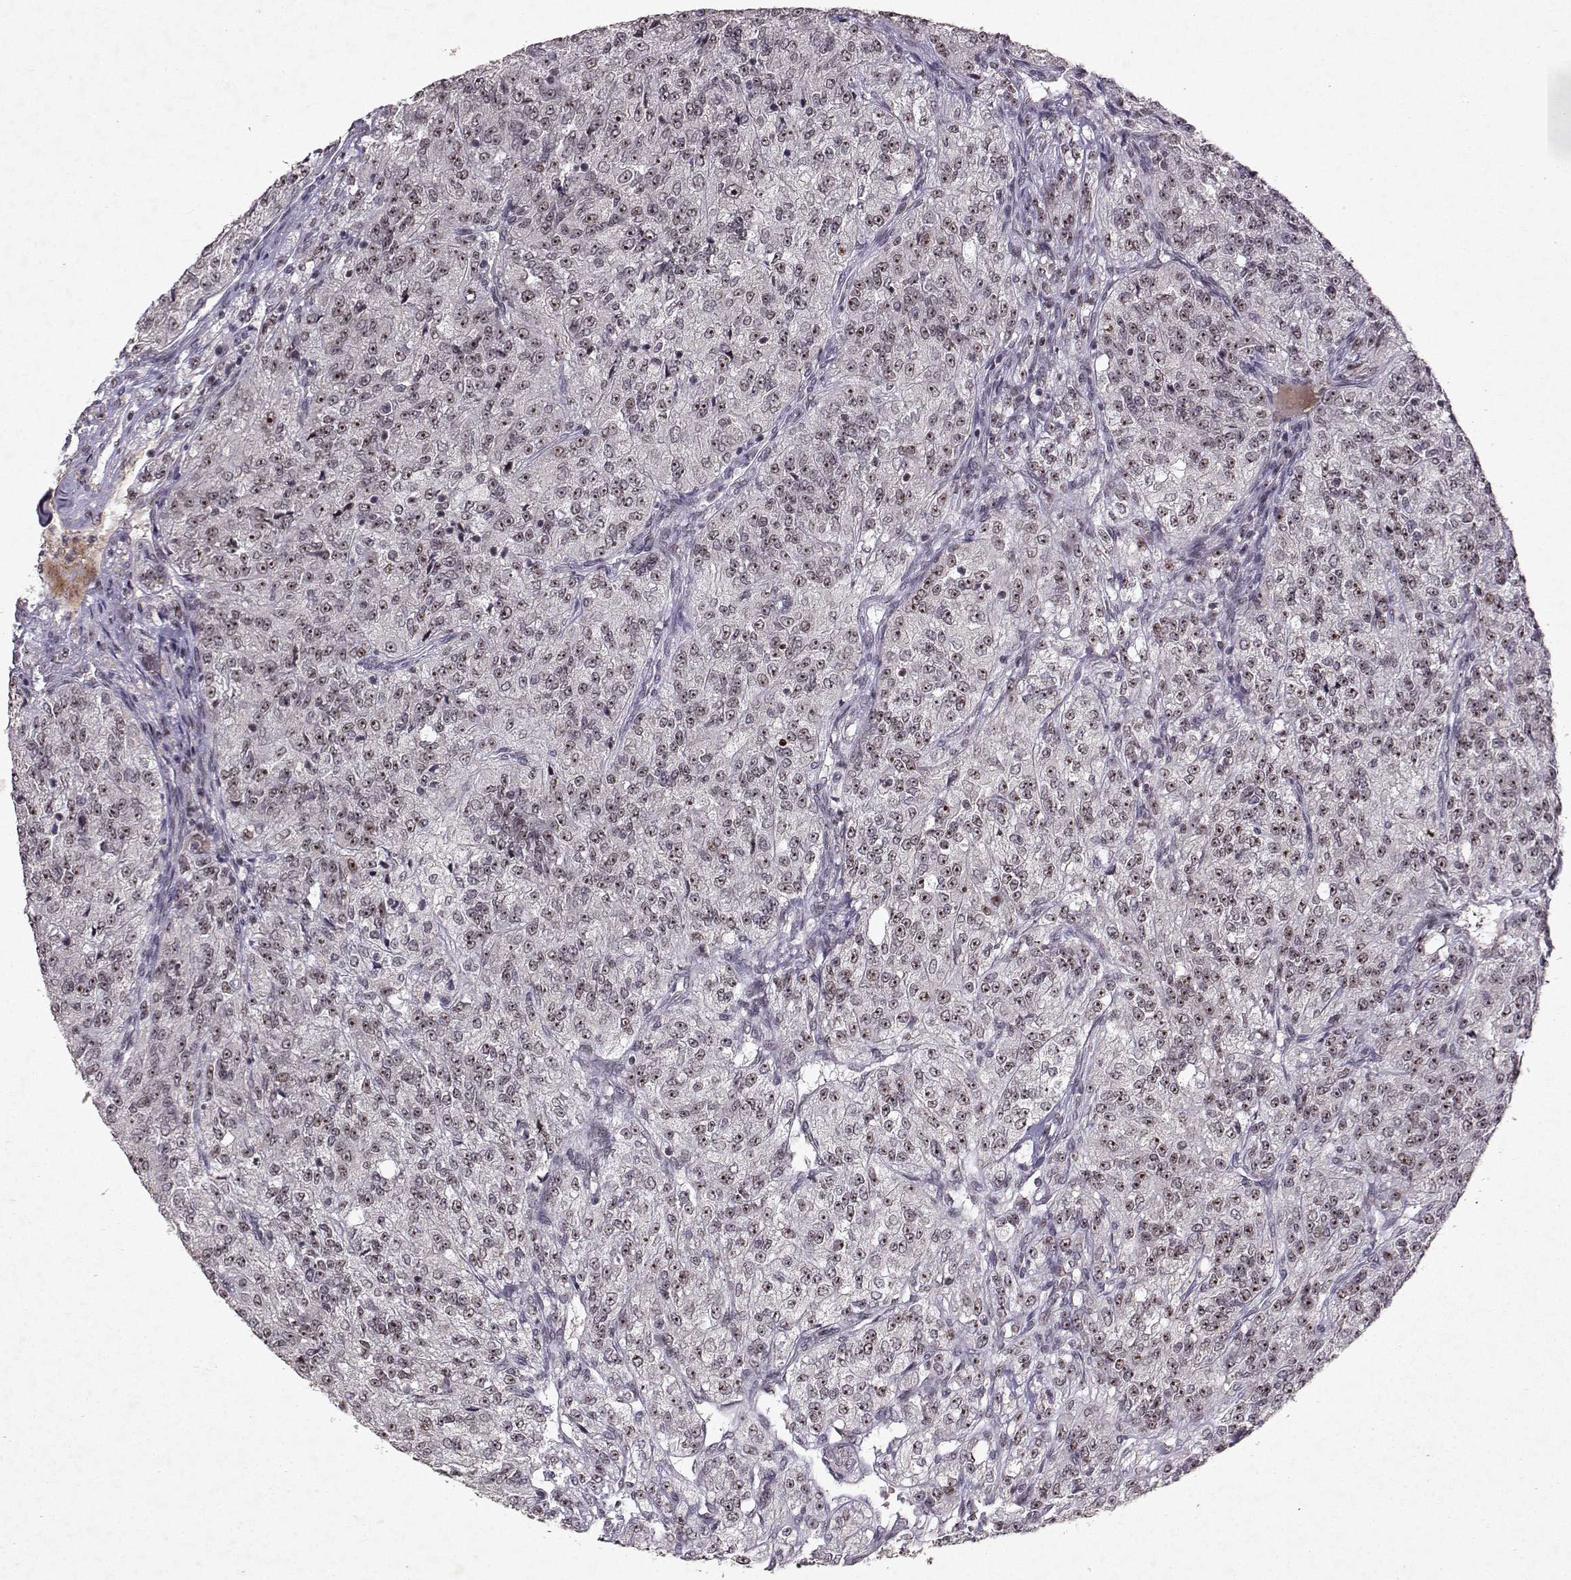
{"staining": {"intensity": "moderate", "quantity": "<25%", "location": "nuclear"}, "tissue": "renal cancer", "cell_type": "Tumor cells", "image_type": "cancer", "snomed": [{"axis": "morphology", "description": "Adenocarcinoma, NOS"}, {"axis": "topography", "description": "Kidney"}], "caption": "Protein expression analysis of adenocarcinoma (renal) reveals moderate nuclear staining in about <25% of tumor cells. The protein is shown in brown color, while the nuclei are stained blue.", "gene": "DDX56", "patient": {"sex": "female", "age": 63}}